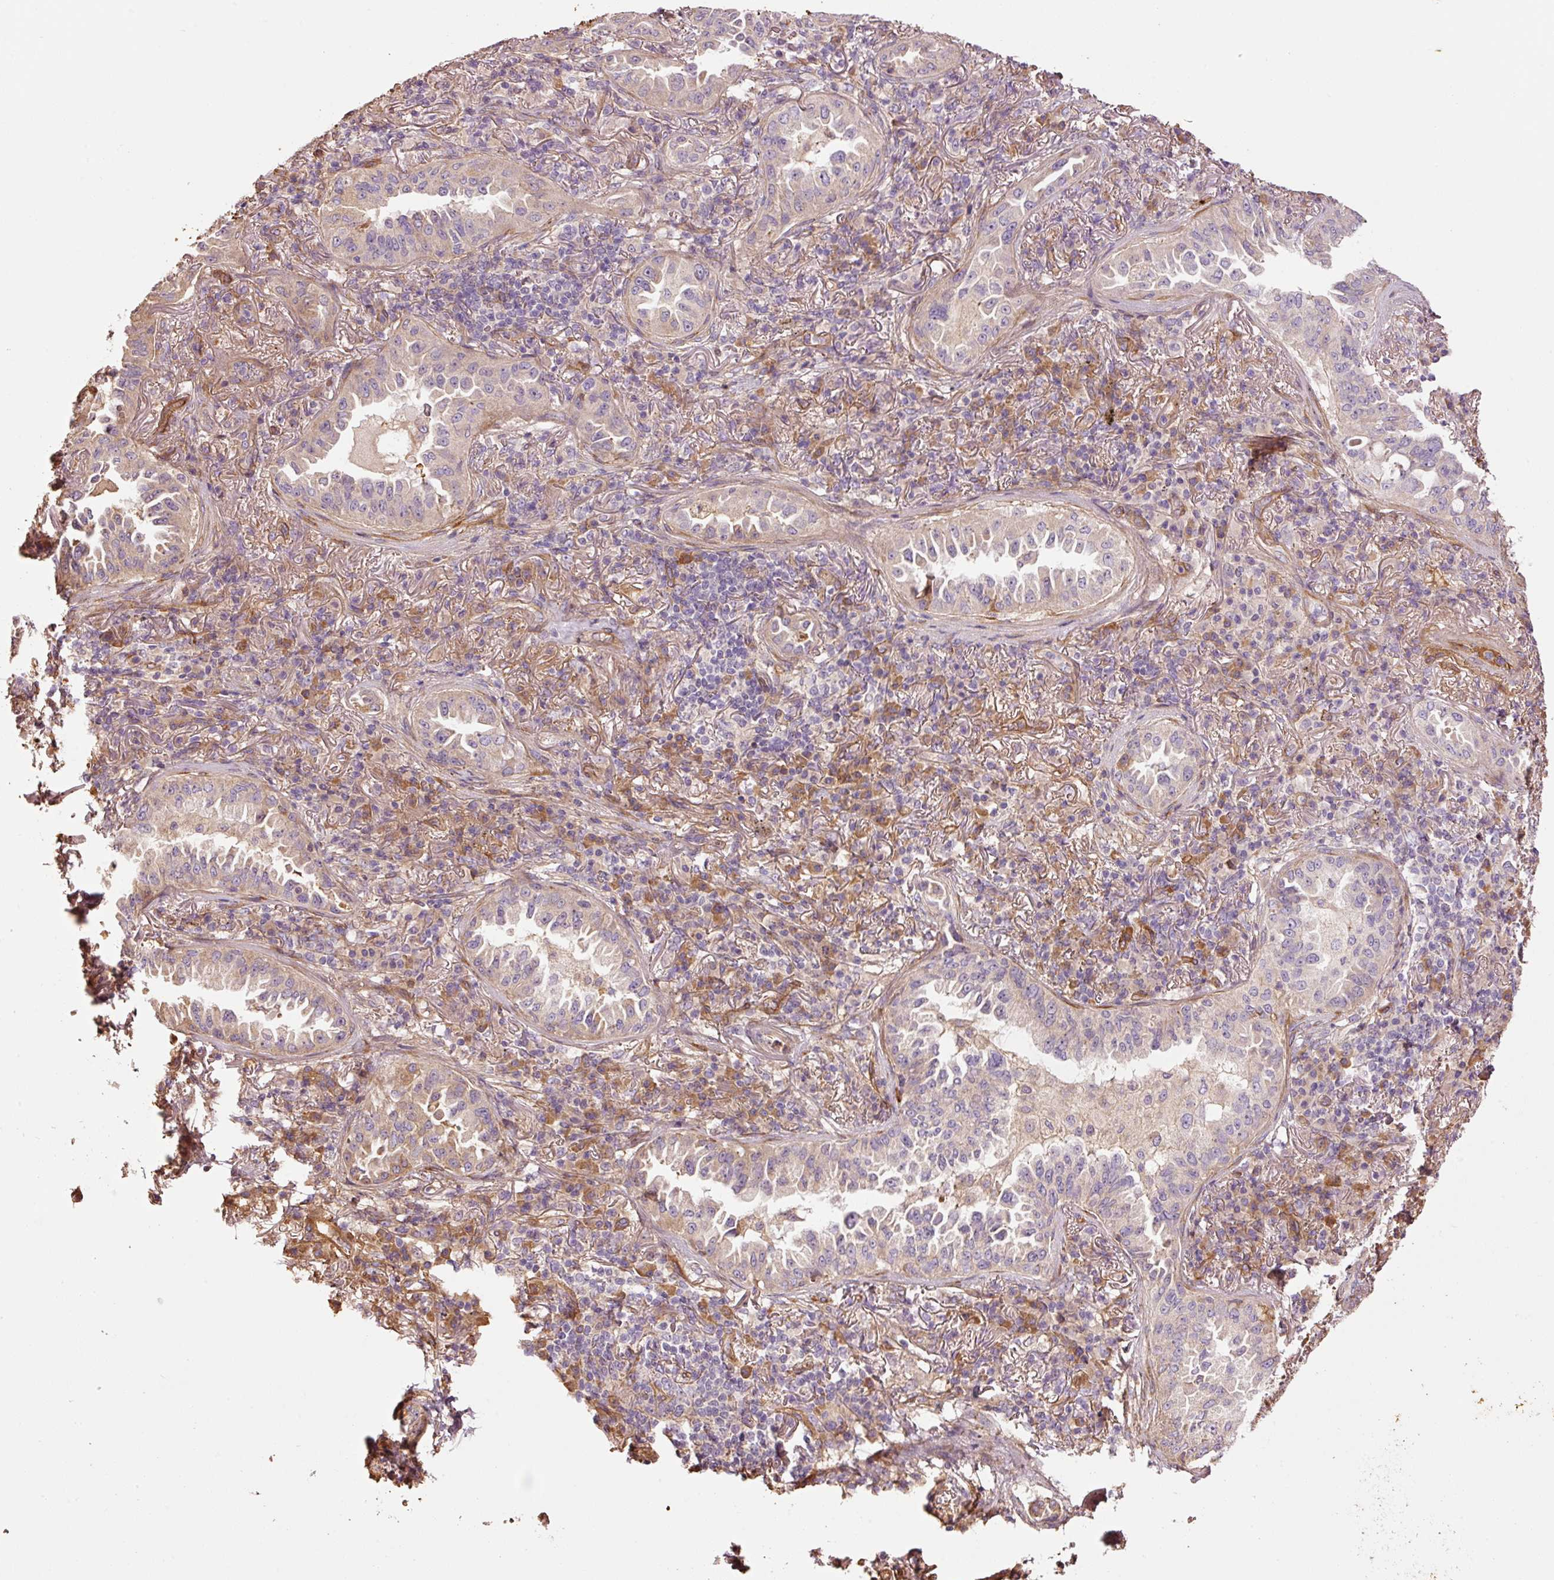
{"staining": {"intensity": "weak", "quantity": "<25%", "location": "cytoplasmic/membranous"}, "tissue": "lung cancer", "cell_type": "Tumor cells", "image_type": "cancer", "snomed": [{"axis": "morphology", "description": "Adenocarcinoma, NOS"}, {"axis": "topography", "description": "Lung"}], "caption": "There is no significant expression in tumor cells of adenocarcinoma (lung).", "gene": "NID2", "patient": {"sex": "female", "age": 69}}